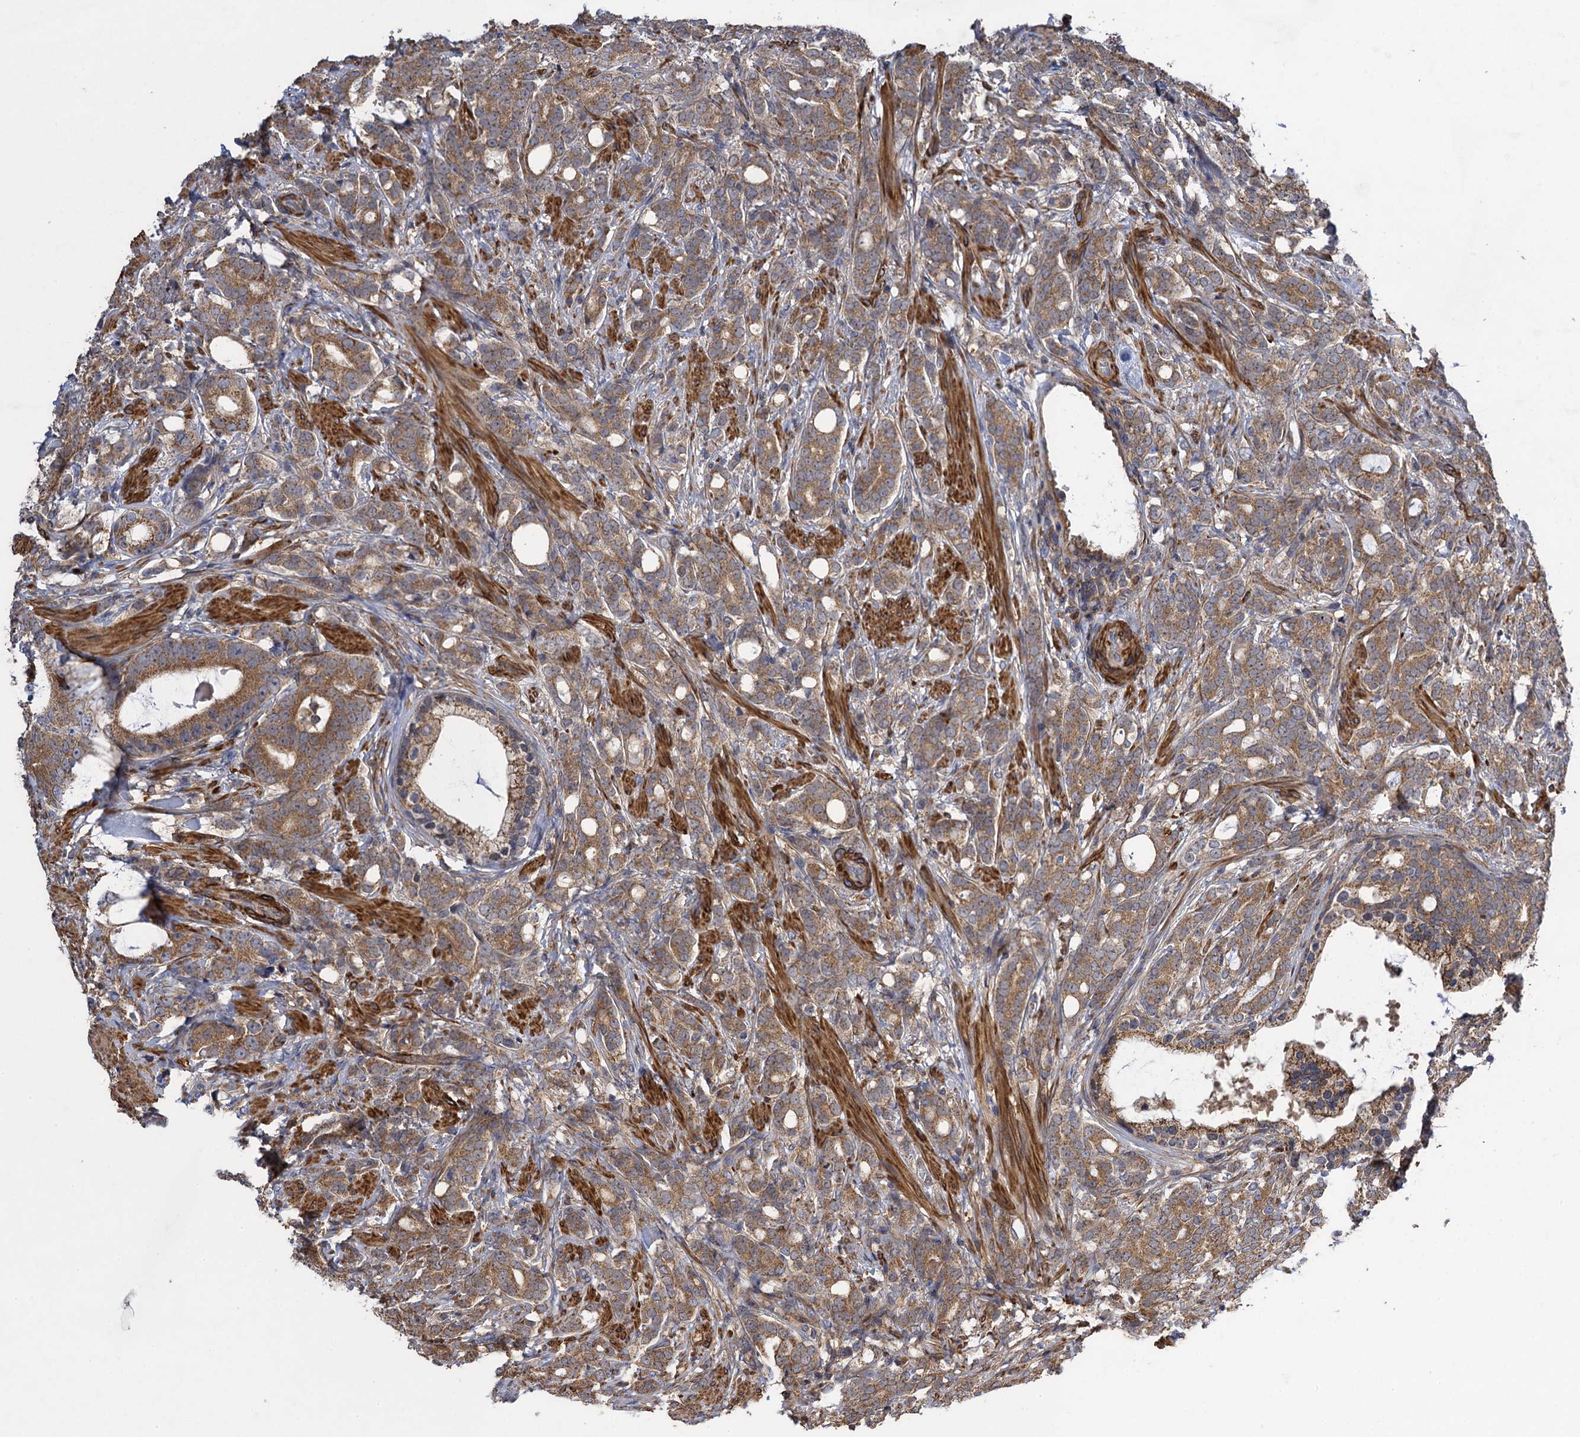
{"staining": {"intensity": "moderate", "quantity": ">75%", "location": "cytoplasmic/membranous"}, "tissue": "prostate cancer", "cell_type": "Tumor cells", "image_type": "cancer", "snomed": [{"axis": "morphology", "description": "Adenocarcinoma, Low grade"}, {"axis": "topography", "description": "Prostate"}], "caption": "Prostate cancer (adenocarcinoma (low-grade)) stained with IHC exhibits moderate cytoplasmic/membranous positivity in about >75% of tumor cells. The staining was performed using DAB, with brown indicating positive protein expression. Nuclei are stained blue with hematoxylin.", "gene": "WDR88", "patient": {"sex": "male", "age": 71}}